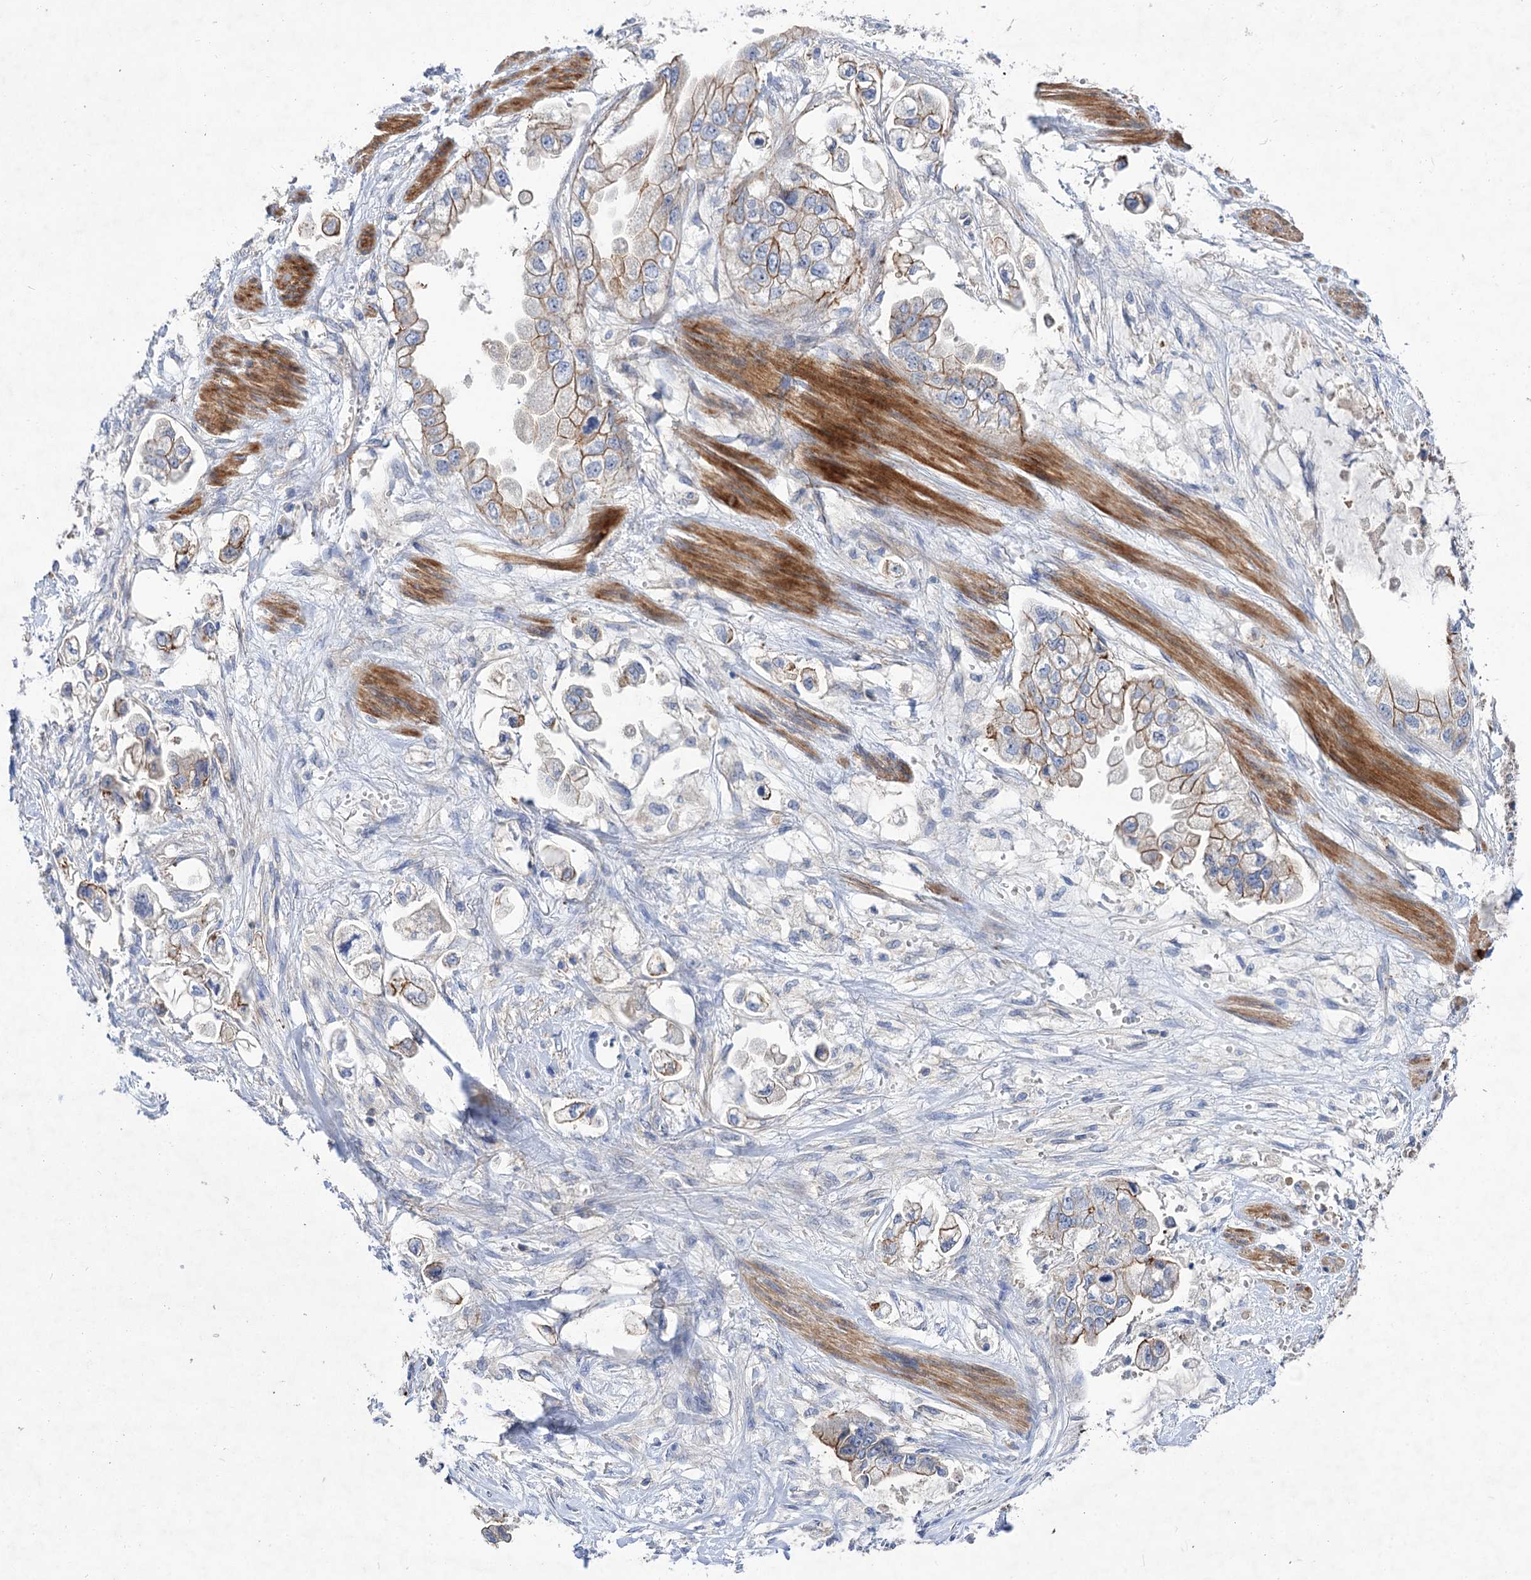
{"staining": {"intensity": "moderate", "quantity": "<25%", "location": "cytoplasmic/membranous"}, "tissue": "stomach cancer", "cell_type": "Tumor cells", "image_type": "cancer", "snomed": [{"axis": "morphology", "description": "Adenocarcinoma, NOS"}, {"axis": "topography", "description": "Stomach"}], "caption": "This micrograph demonstrates immunohistochemistry staining of human stomach adenocarcinoma, with low moderate cytoplasmic/membranous positivity in approximately <25% of tumor cells.", "gene": "NUDCD2", "patient": {"sex": "male", "age": 62}}